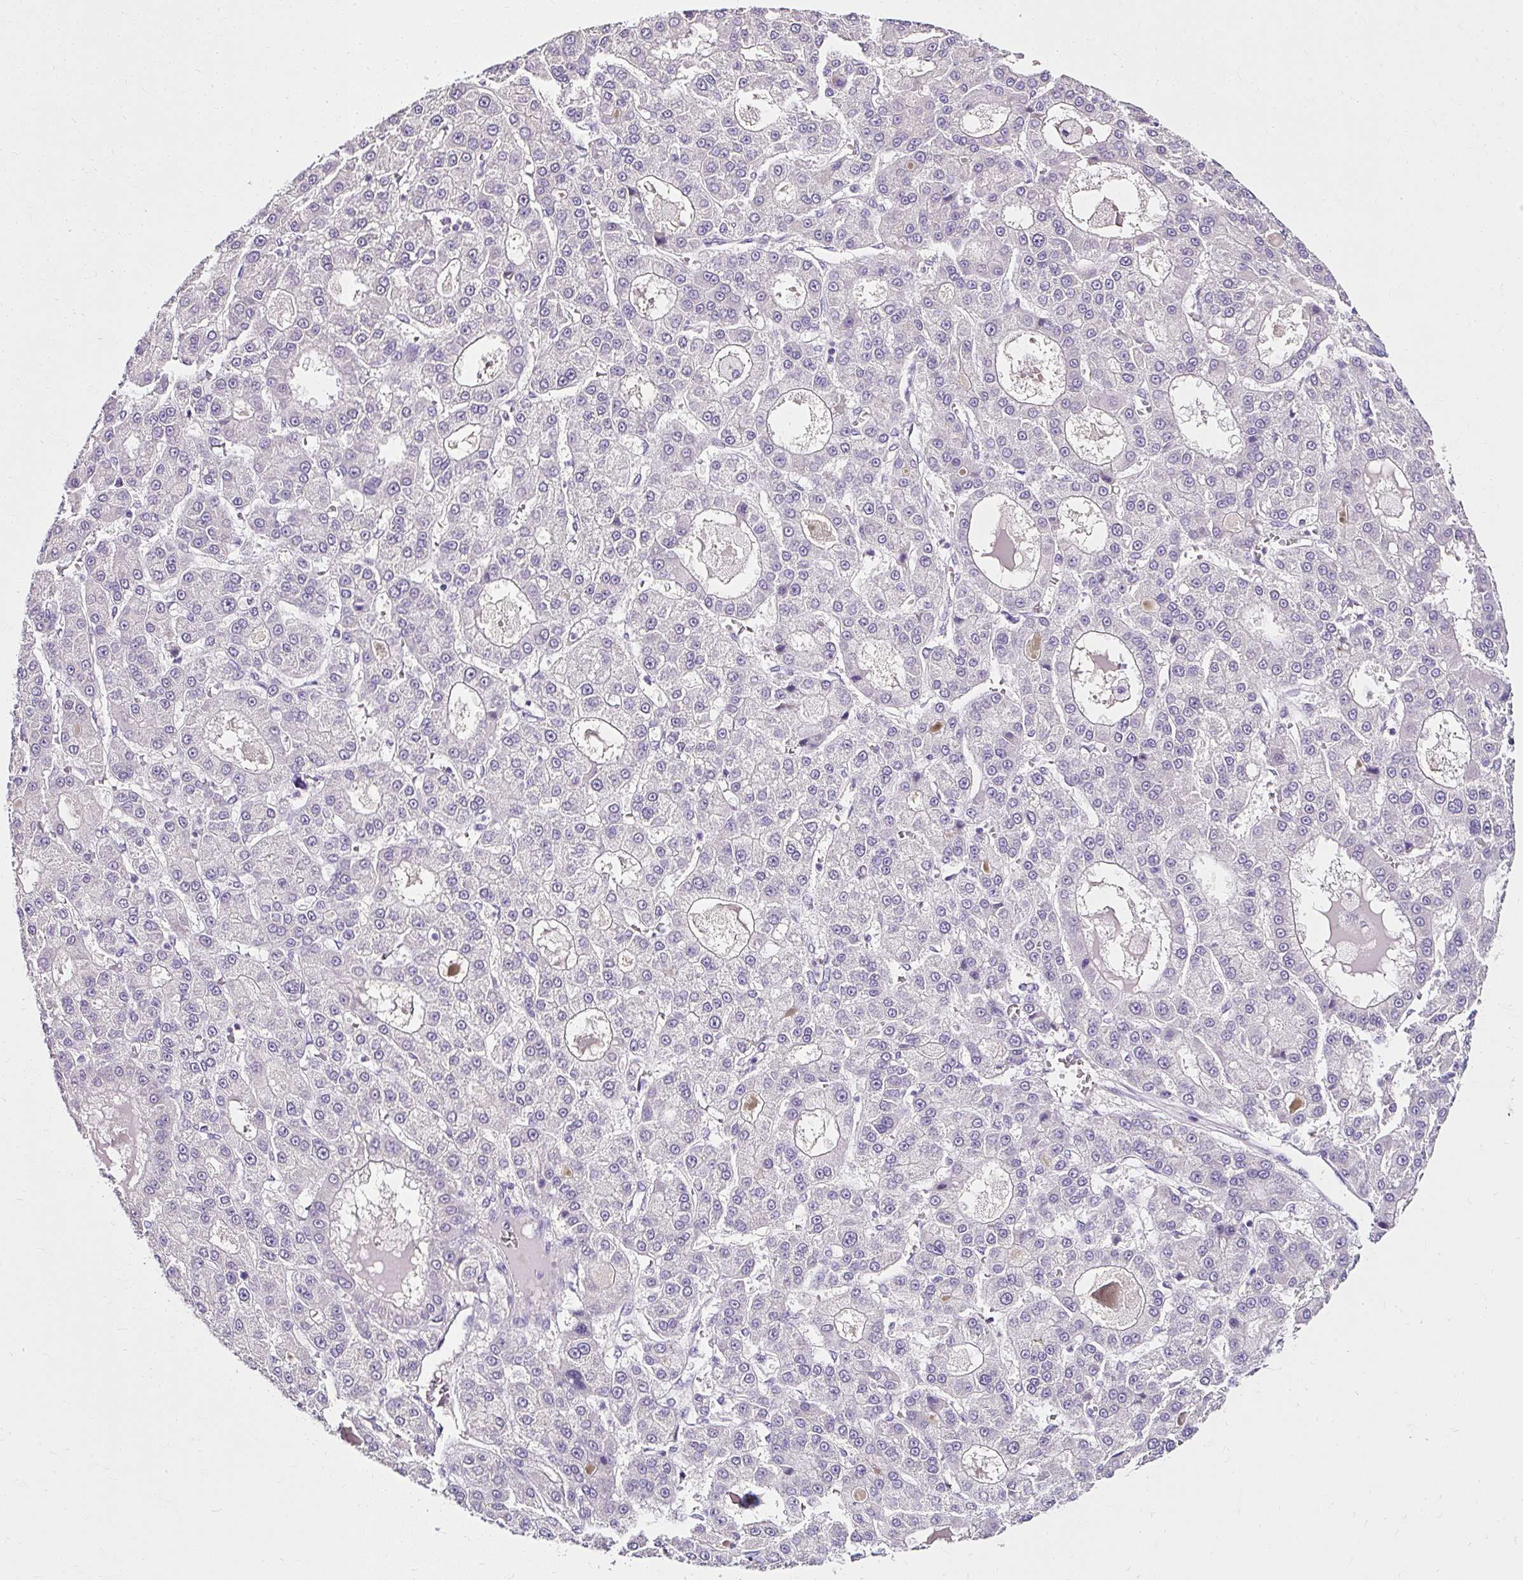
{"staining": {"intensity": "negative", "quantity": "none", "location": "none"}, "tissue": "liver cancer", "cell_type": "Tumor cells", "image_type": "cancer", "snomed": [{"axis": "morphology", "description": "Carcinoma, Hepatocellular, NOS"}, {"axis": "topography", "description": "Liver"}], "caption": "A micrograph of human hepatocellular carcinoma (liver) is negative for staining in tumor cells. The staining was performed using DAB (3,3'-diaminobenzidine) to visualize the protein expression in brown, while the nuclei were stained in blue with hematoxylin (Magnification: 20x).", "gene": "ATP2A1", "patient": {"sex": "male", "age": 70}}